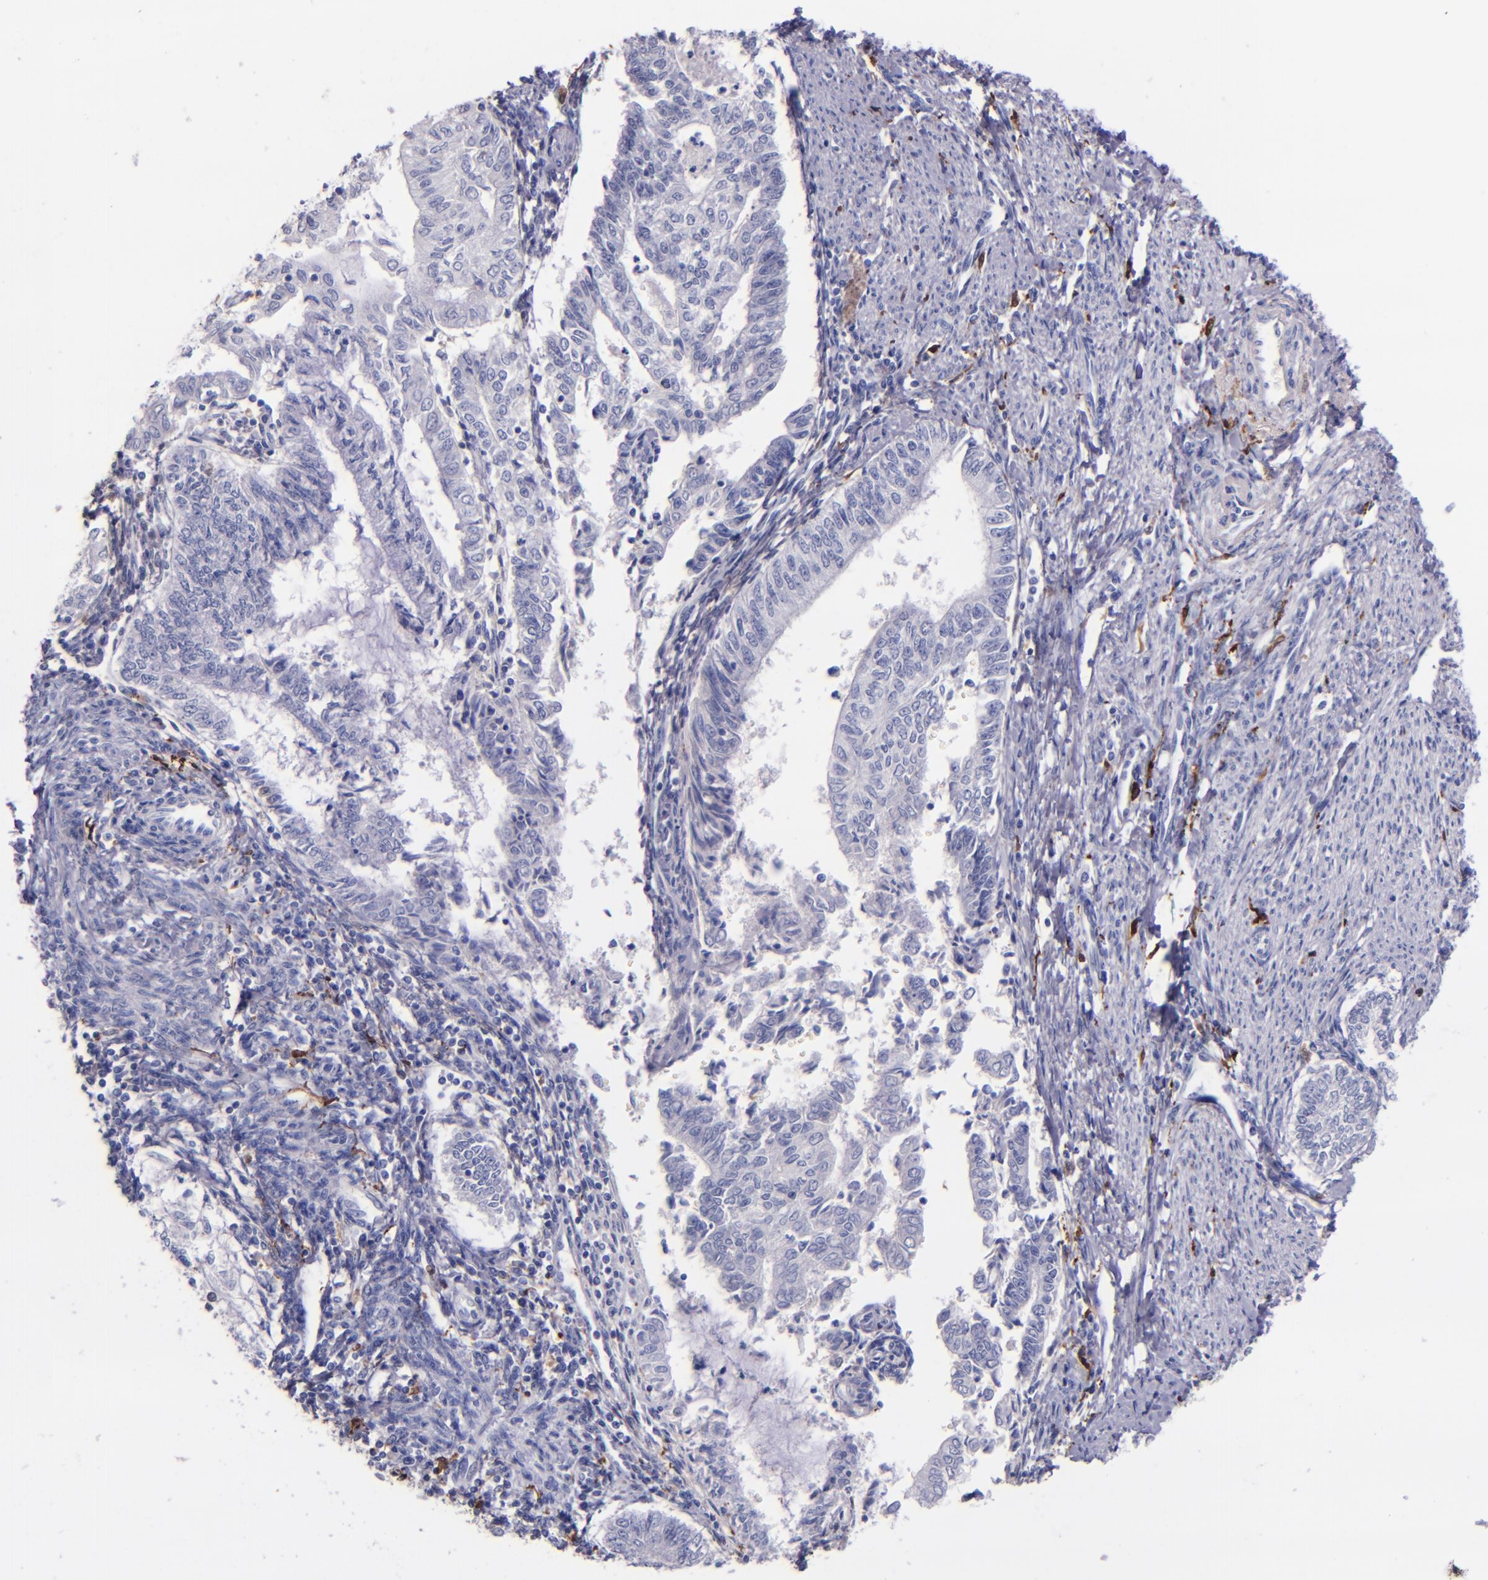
{"staining": {"intensity": "negative", "quantity": "none", "location": "none"}, "tissue": "endometrial cancer", "cell_type": "Tumor cells", "image_type": "cancer", "snomed": [{"axis": "morphology", "description": "Adenocarcinoma, NOS"}, {"axis": "topography", "description": "Endometrium"}], "caption": "Tumor cells show no significant protein positivity in endometrial cancer.", "gene": "F13A1", "patient": {"sex": "female", "age": 66}}